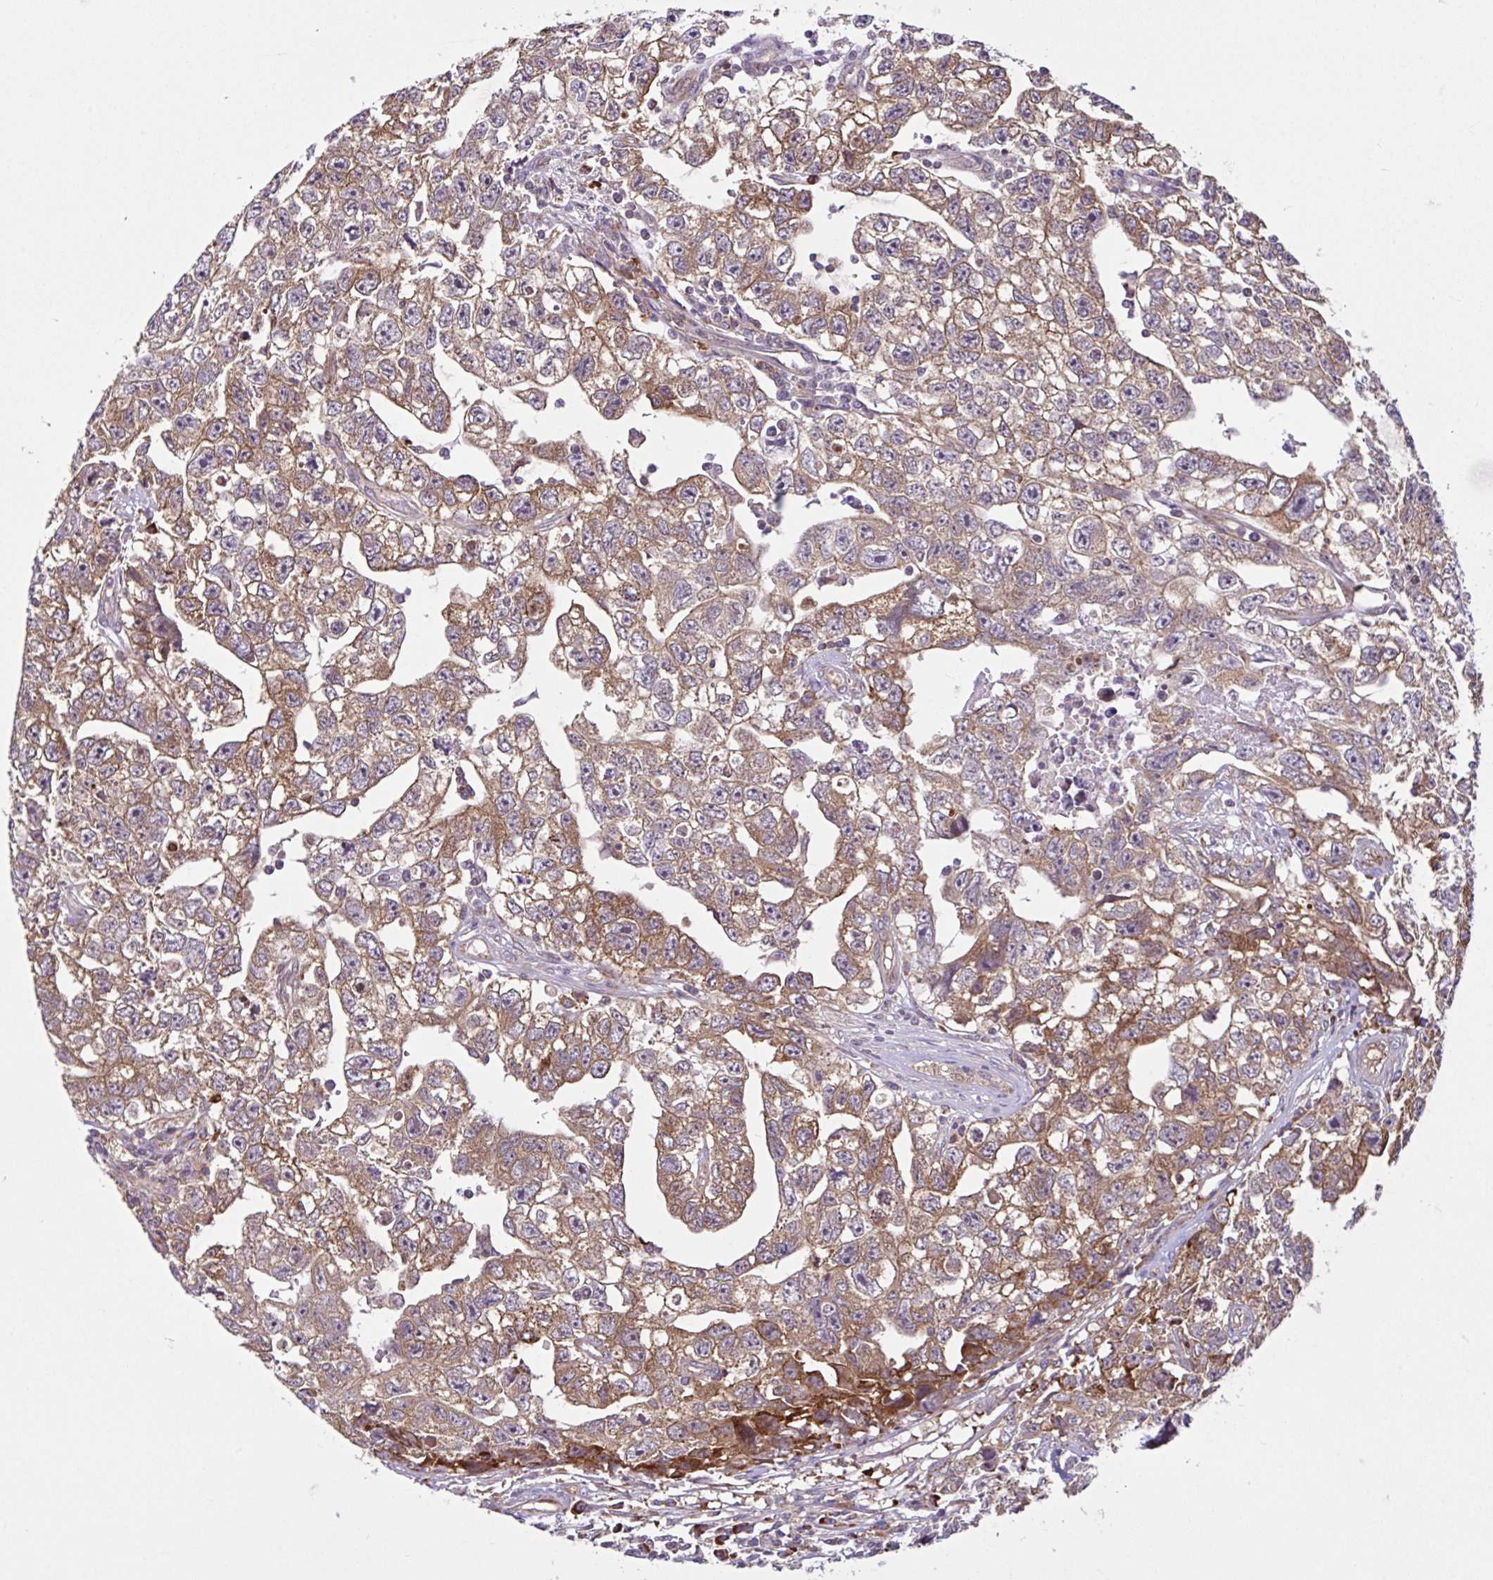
{"staining": {"intensity": "moderate", "quantity": ">75%", "location": "cytoplasmic/membranous"}, "tissue": "testis cancer", "cell_type": "Tumor cells", "image_type": "cancer", "snomed": [{"axis": "morphology", "description": "Carcinoma, Embryonal, NOS"}, {"axis": "topography", "description": "Testis"}], "caption": "Tumor cells reveal medium levels of moderate cytoplasmic/membranous positivity in about >75% of cells in human testis cancer (embryonal carcinoma). (Brightfield microscopy of DAB IHC at high magnification).", "gene": "NTPCR", "patient": {"sex": "male", "age": 22}}